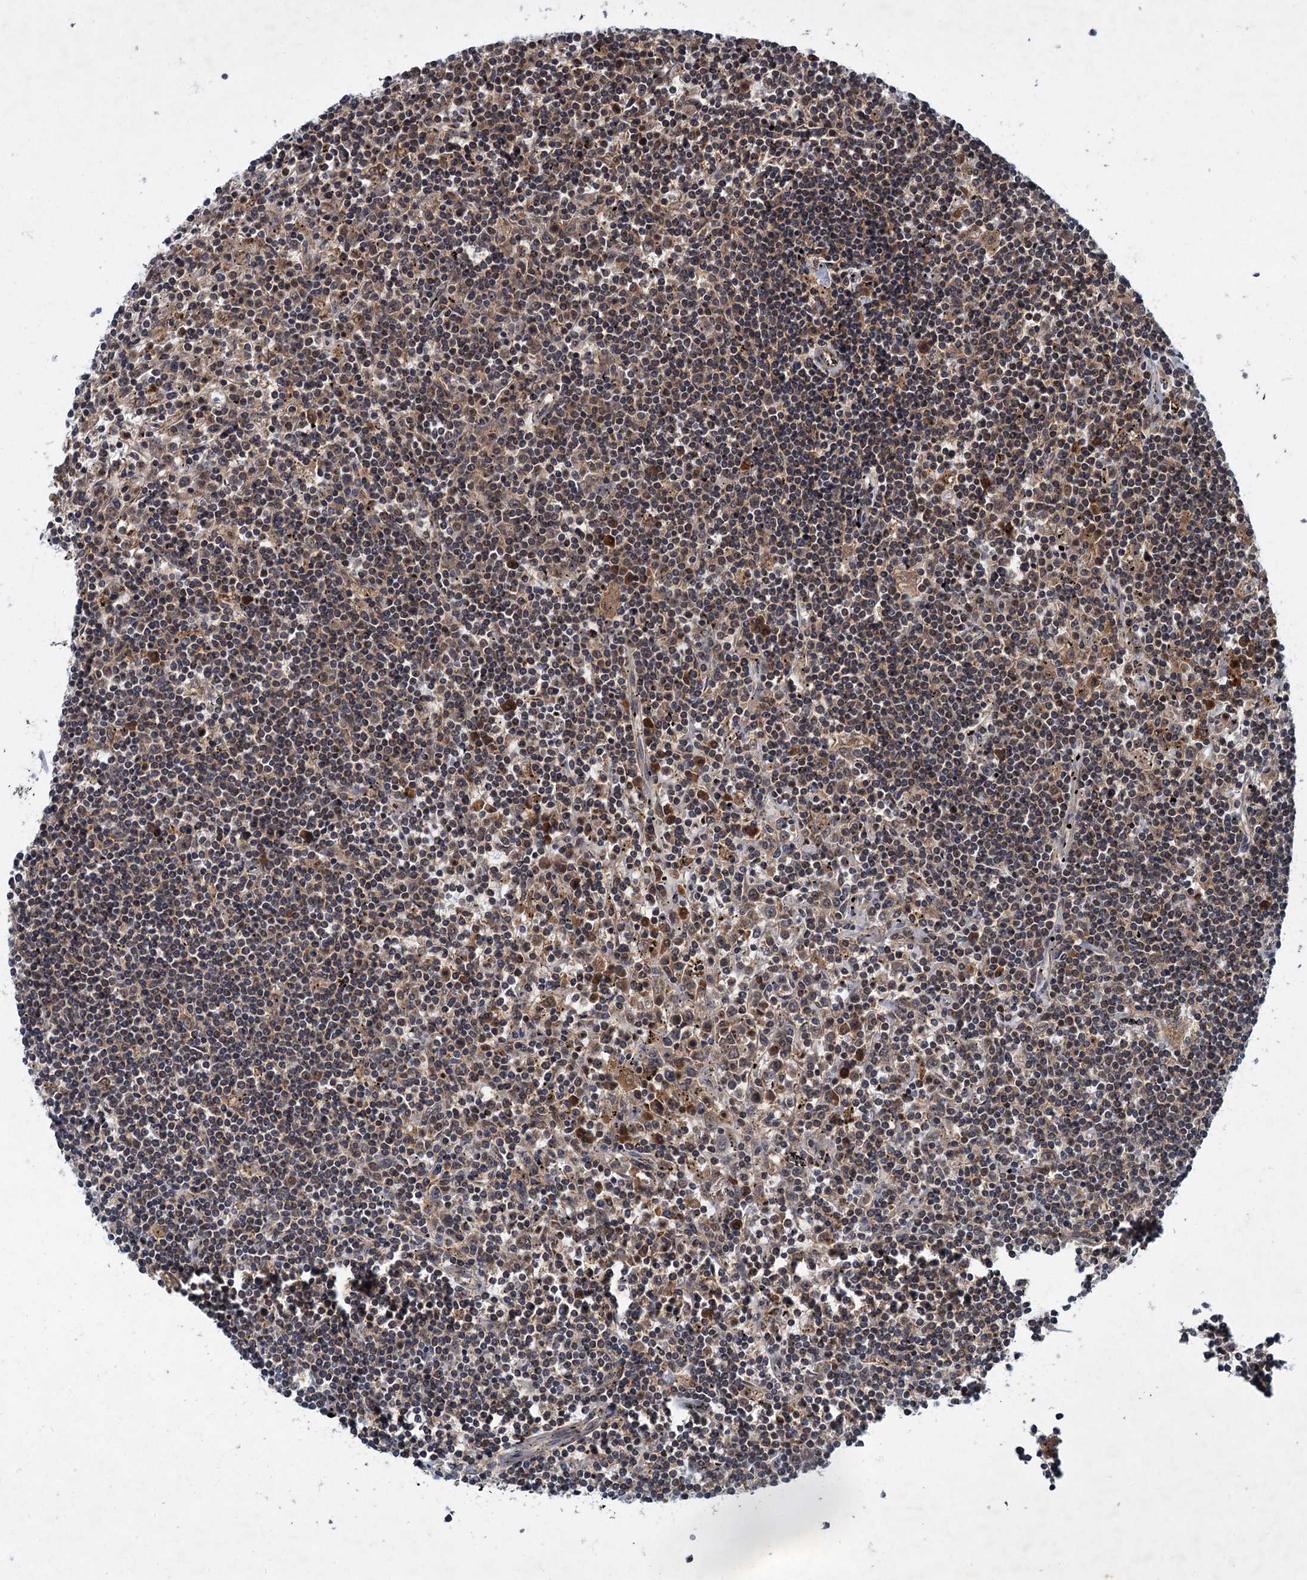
{"staining": {"intensity": "weak", "quantity": "25%-75%", "location": "cytoplasmic/membranous"}, "tissue": "lymphoma", "cell_type": "Tumor cells", "image_type": "cancer", "snomed": [{"axis": "morphology", "description": "Malignant lymphoma, non-Hodgkin's type, Low grade"}, {"axis": "topography", "description": "Spleen"}], "caption": "Immunohistochemical staining of malignant lymphoma, non-Hodgkin's type (low-grade) exhibits weak cytoplasmic/membranous protein positivity in approximately 25%-75% of tumor cells.", "gene": "SLC11A2", "patient": {"sex": "male", "age": 76}}